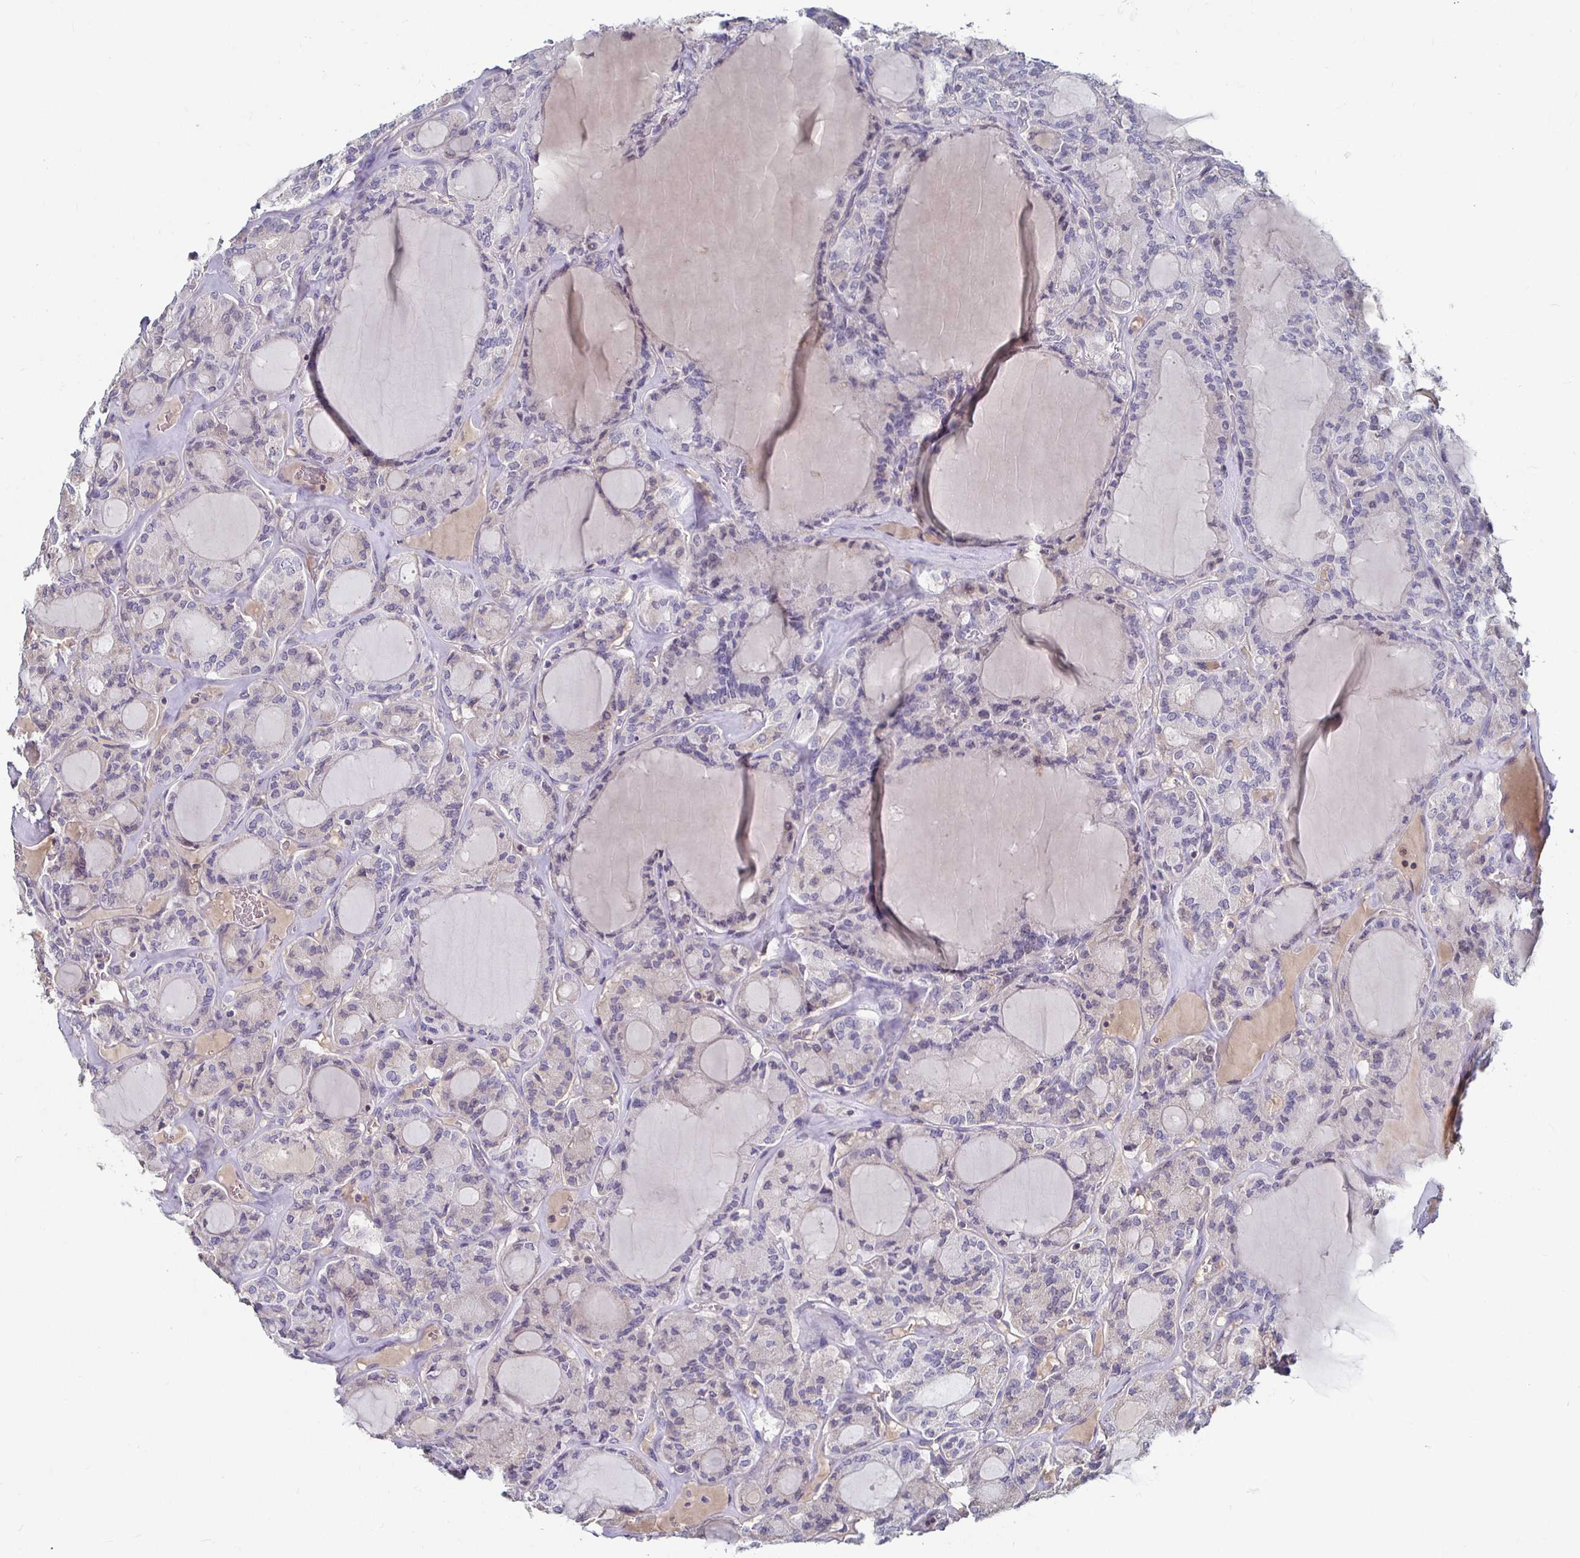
{"staining": {"intensity": "negative", "quantity": "none", "location": "none"}, "tissue": "thyroid cancer", "cell_type": "Tumor cells", "image_type": "cancer", "snomed": [{"axis": "morphology", "description": "Papillary adenocarcinoma, NOS"}, {"axis": "topography", "description": "Thyroid gland"}], "caption": "A high-resolution histopathology image shows IHC staining of thyroid papillary adenocarcinoma, which displays no significant expression in tumor cells. (Stains: DAB (3,3'-diaminobenzidine) immunohistochemistry (IHC) with hematoxylin counter stain, Microscopy: brightfield microscopy at high magnification).", "gene": "RNF144B", "patient": {"sex": "male", "age": 87}}